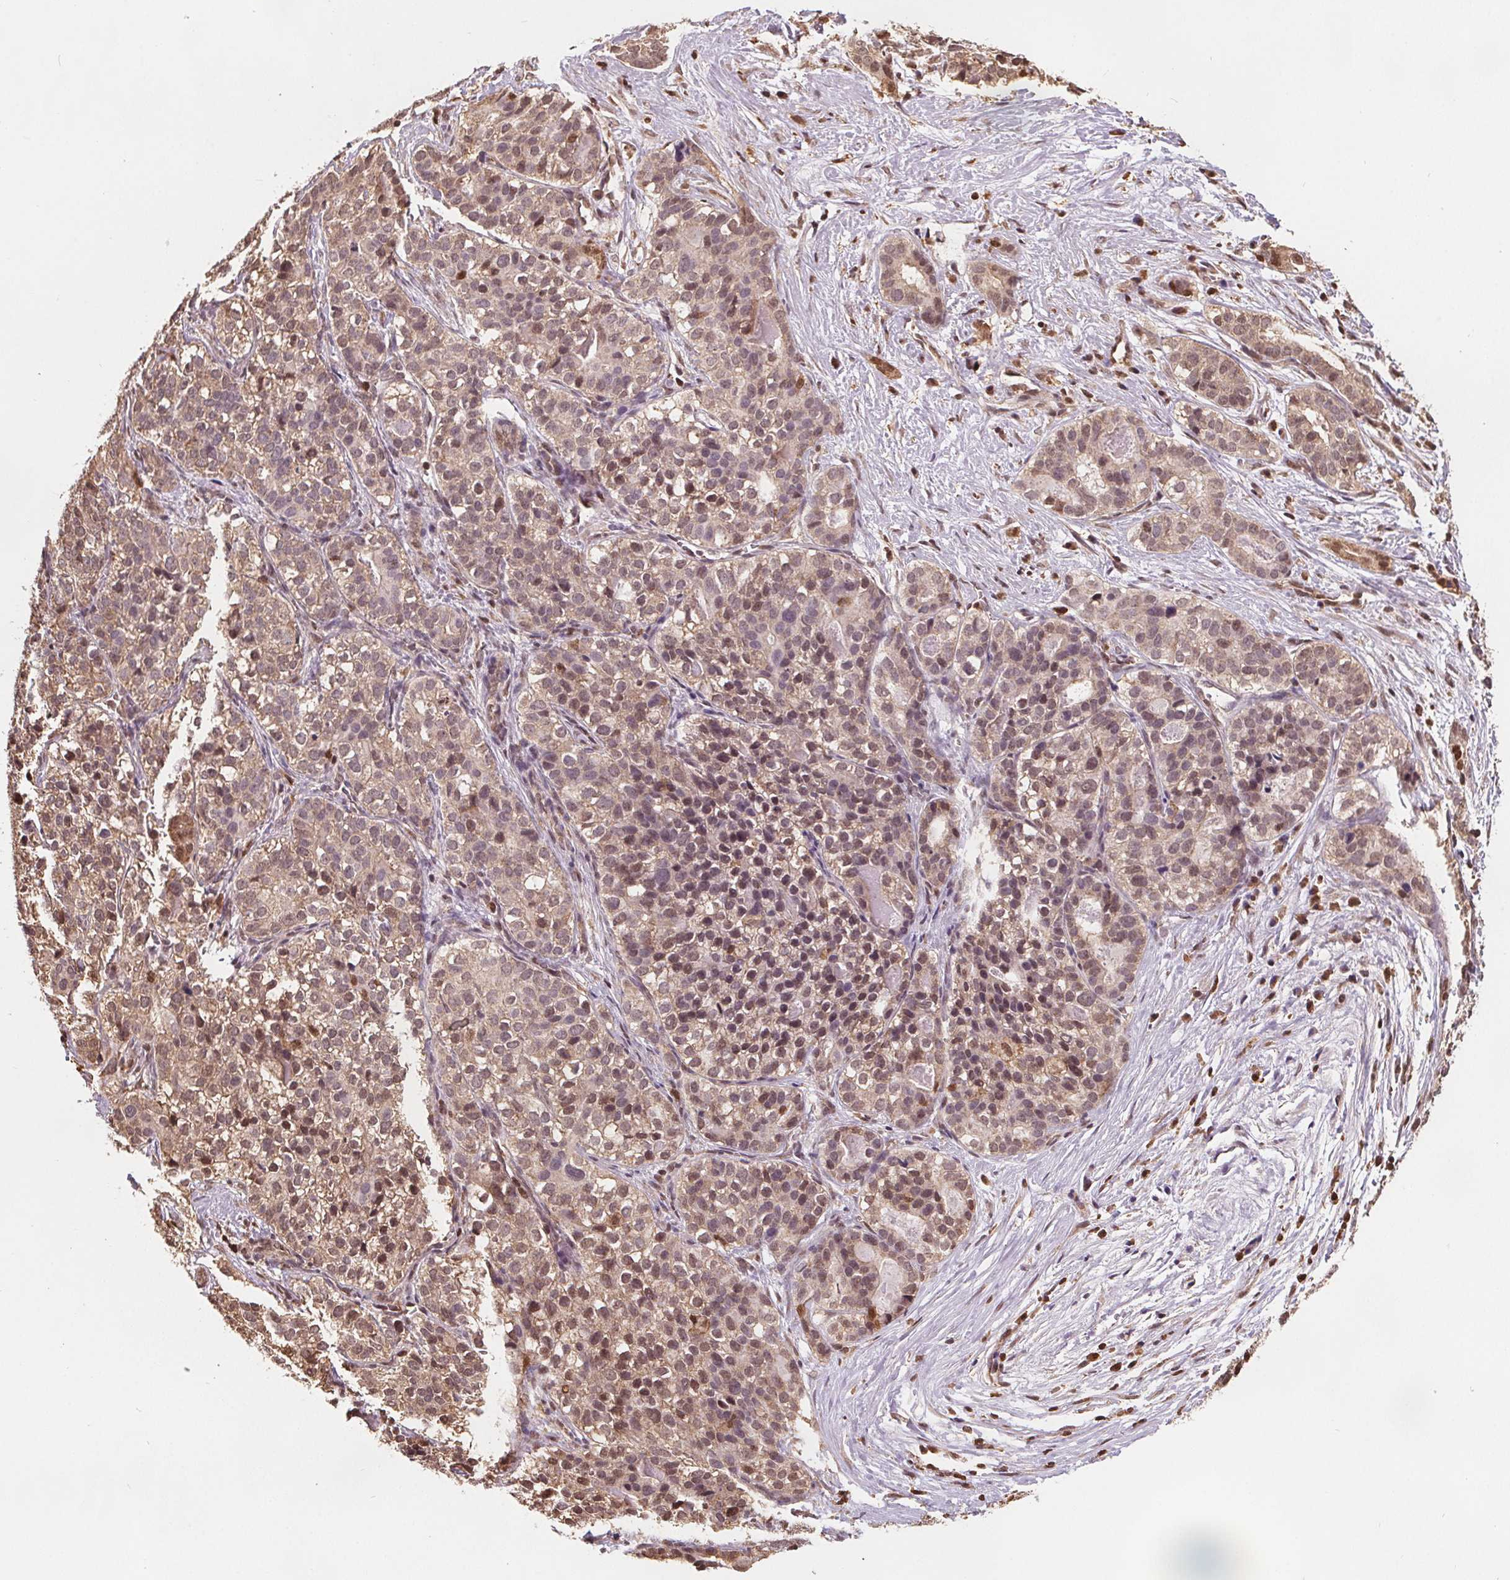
{"staining": {"intensity": "weak", "quantity": ">75%", "location": "cytoplasmic/membranous,nuclear"}, "tissue": "liver cancer", "cell_type": "Tumor cells", "image_type": "cancer", "snomed": [{"axis": "morphology", "description": "Cholangiocarcinoma"}, {"axis": "topography", "description": "Liver"}], "caption": "High-power microscopy captured an IHC image of liver cancer (cholangiocarcinoma), revealing weak cytoplasmic/membranous and nuclear staining in about >75% of tumor cells. (DAB IHC, brown staining for protein, blue staining for nuclei).", "gene": "ENO1", "patient": {"sex": "male", "age": 56}}